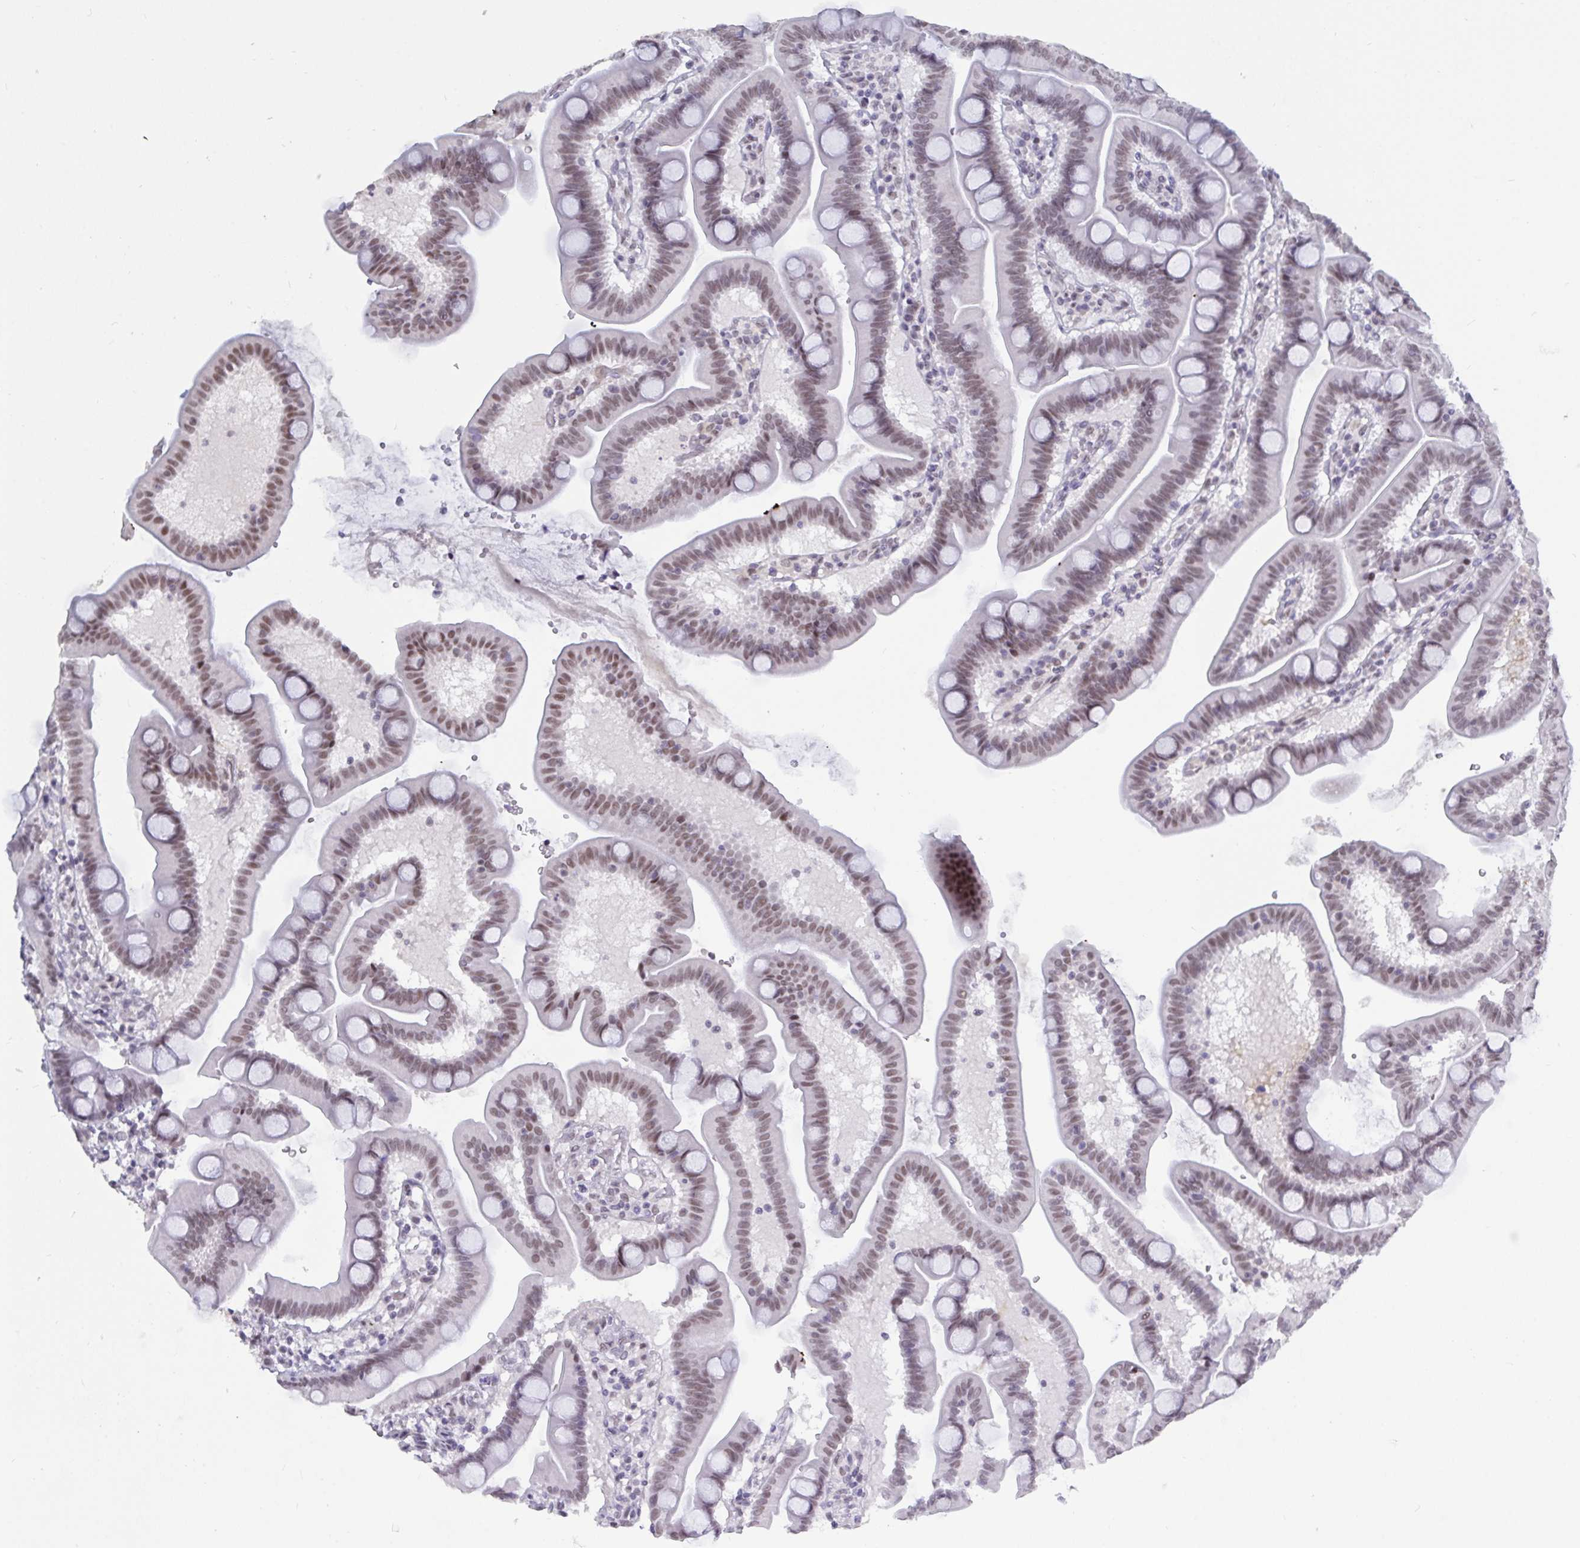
{"staining": {"intensity": "moderate", "quantity": ">75%", "location": "nuclear"}, "tissue": "duodenum", "cell_type": "Glandular cells", "image_type": "normal", "snomed": [{"axis": "morphology", "description": "Normal tissue, NOS"}, {"axis": "topography", "description": "Duodenum"}], "caption": "IHC histopathology image of unremarkable human duodenum stained for a protein (brown), which reveals medium levels of moderate nuclear positivity in about >75% of glandular cells.", "gene": "BCL7B", "patient": {"sex": "male", "age": 59}}